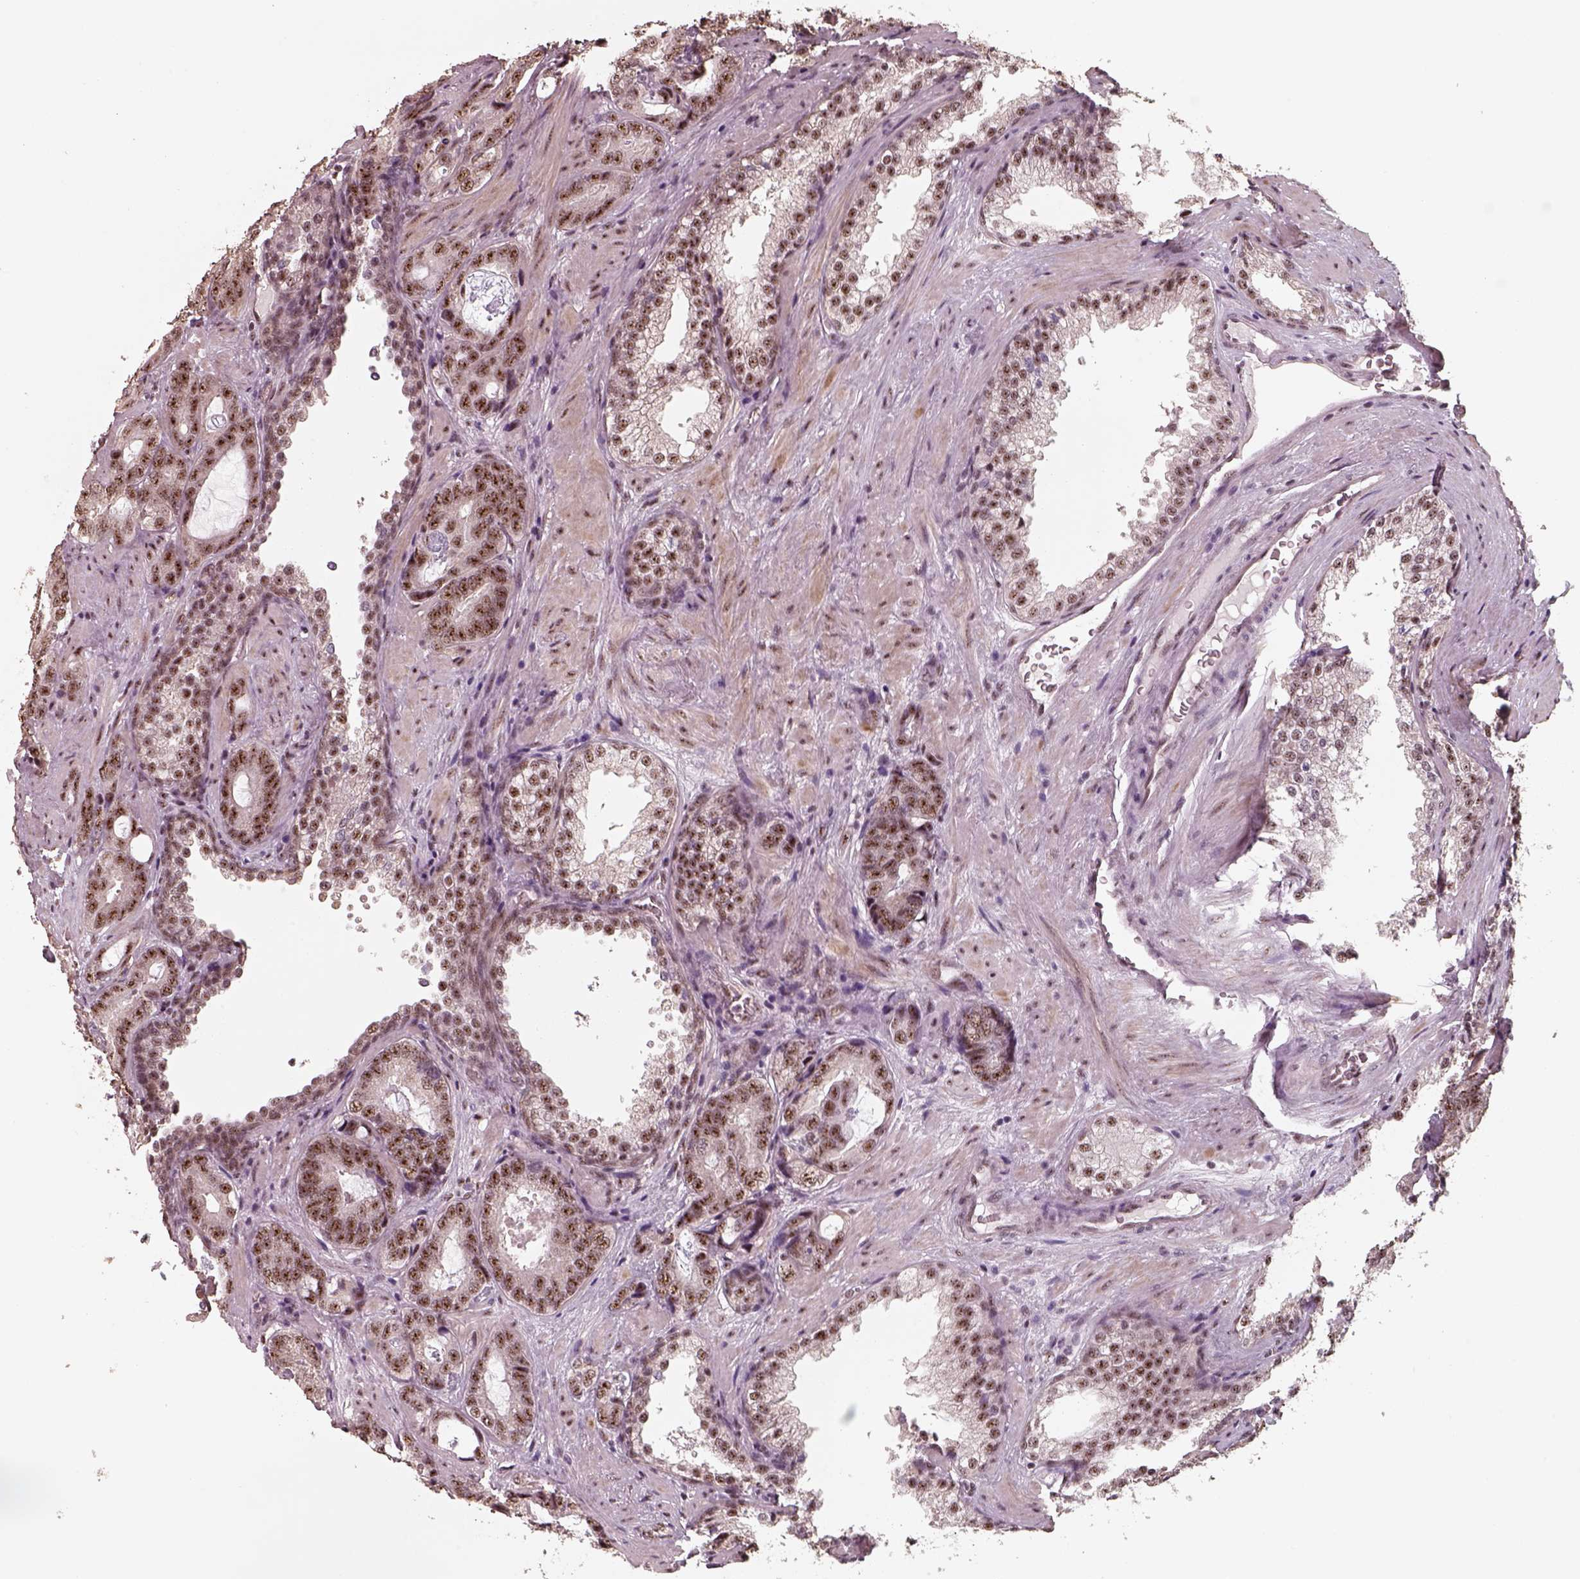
{"staining": {"intensity": "strong", "quantity": ">75%", "location": "nuclear"}, "tissue": "prostate cancer", "cell_type": "Tumor cells", "image_type": "cancer", "snomed": [{"axis": "morphology", "description": "Adenocarcinoma, Low grade"}, {"axis": "topography", "description": "Prostate"}], "caption": "IHC histopathology image of neoplastic tissue: low-grade adenocarcinoma (prostate) stained using immunohistochemistry (IHC) displays high levels of strong protein expression localized specifically in the nuclear of tumor cells, appearing as a nuclear brown color.", "gene": "ATXN7L3", "patient": {"sex": "male", "age": 60}}